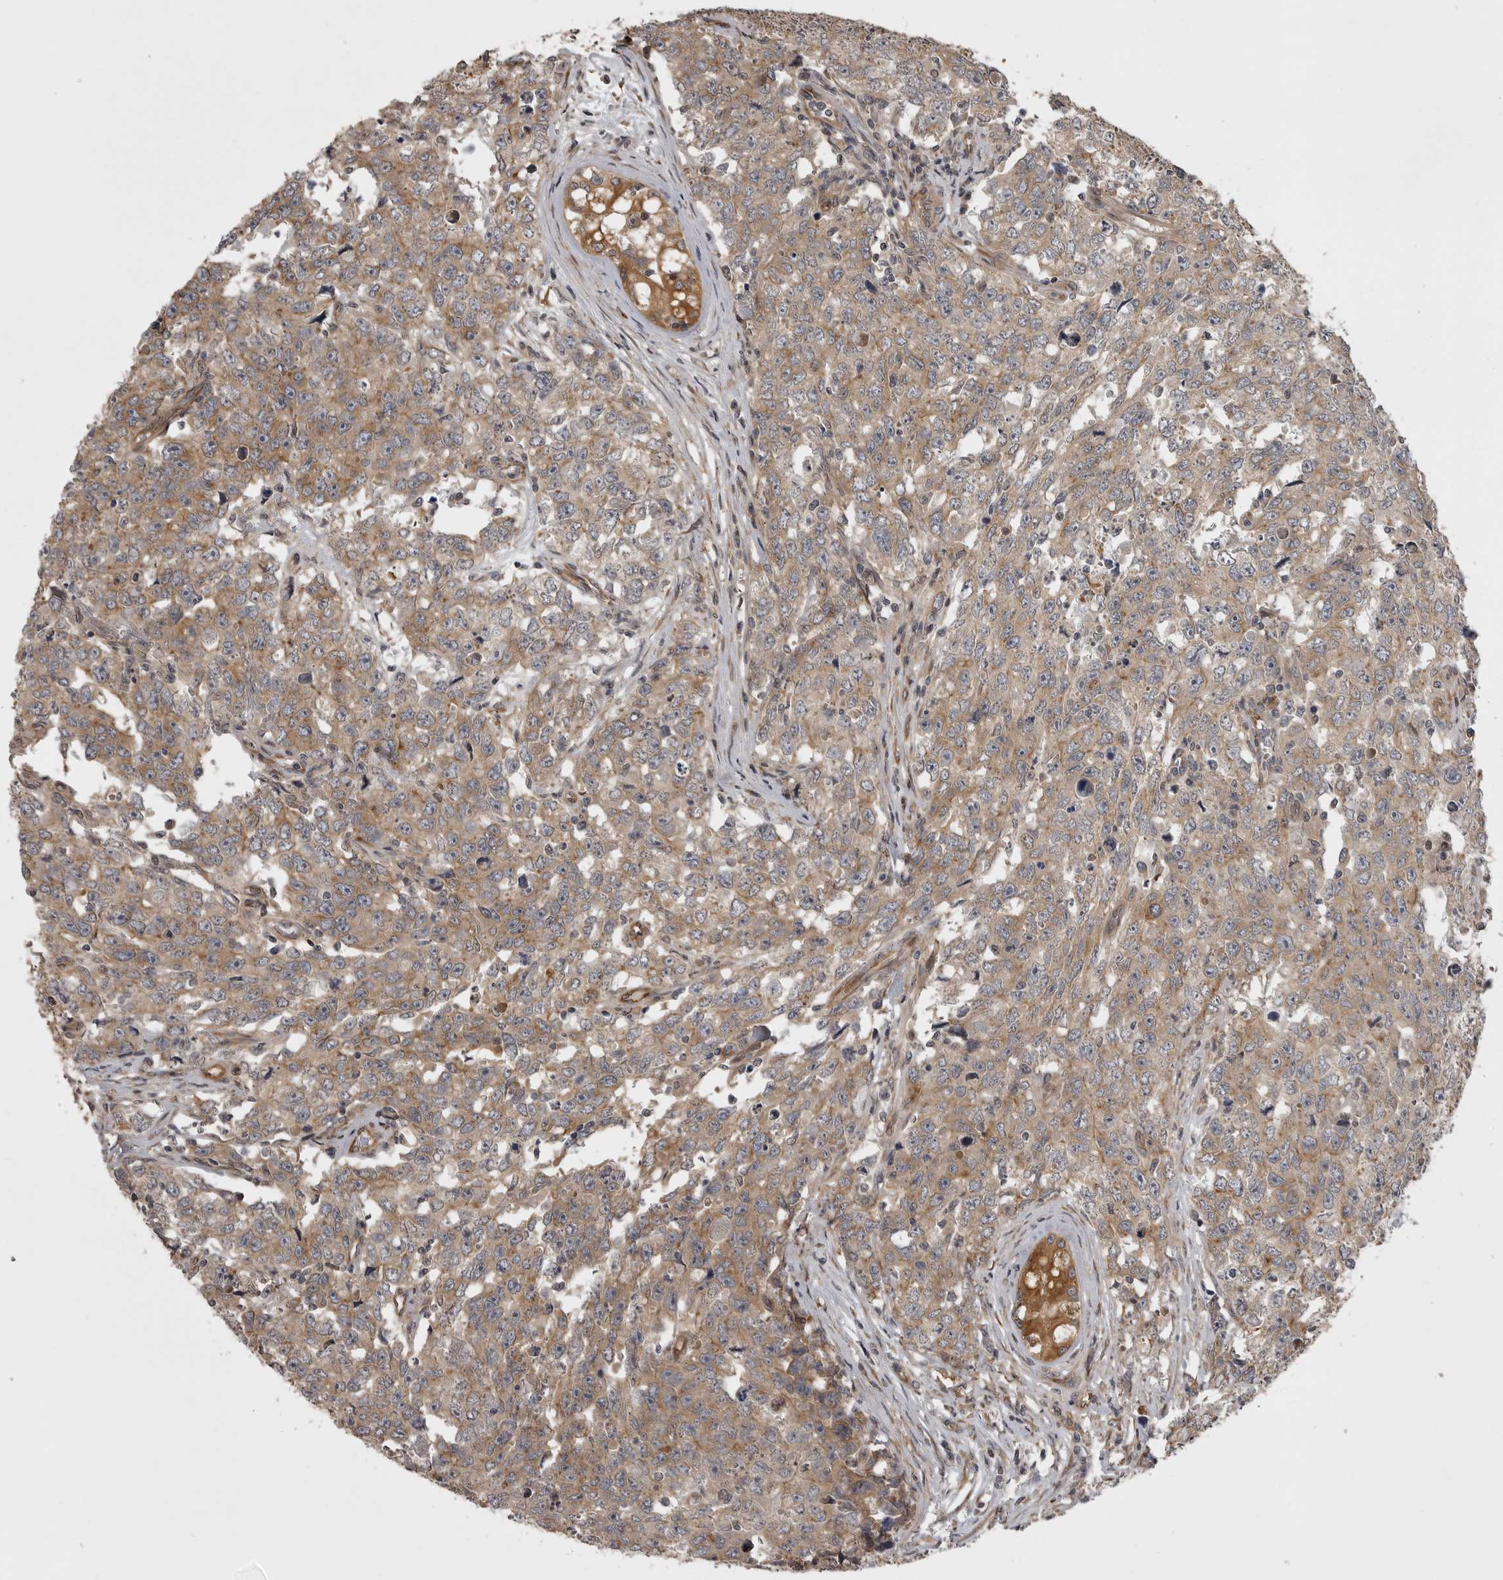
{"staining": {"intensity": "weak", "quantity": ">75%", "location": "cytoplasmic/membranous"}, "tissue": "testis cancer", "cell_type": "Tumor cells", "image_type": "cancer", "snomed": [{"axis": "morphology", "description": "Carcinoma, Embryonal, NOS"}, {"axis": "topography", "description": "Testis"}], "caption": "Testis cancer (embryonal carcinoma) stained with a protein marker reveals weak staining in tumor cells.", "gene": "ZNRF1", "patient": {"sex": "male", "age": 28}}